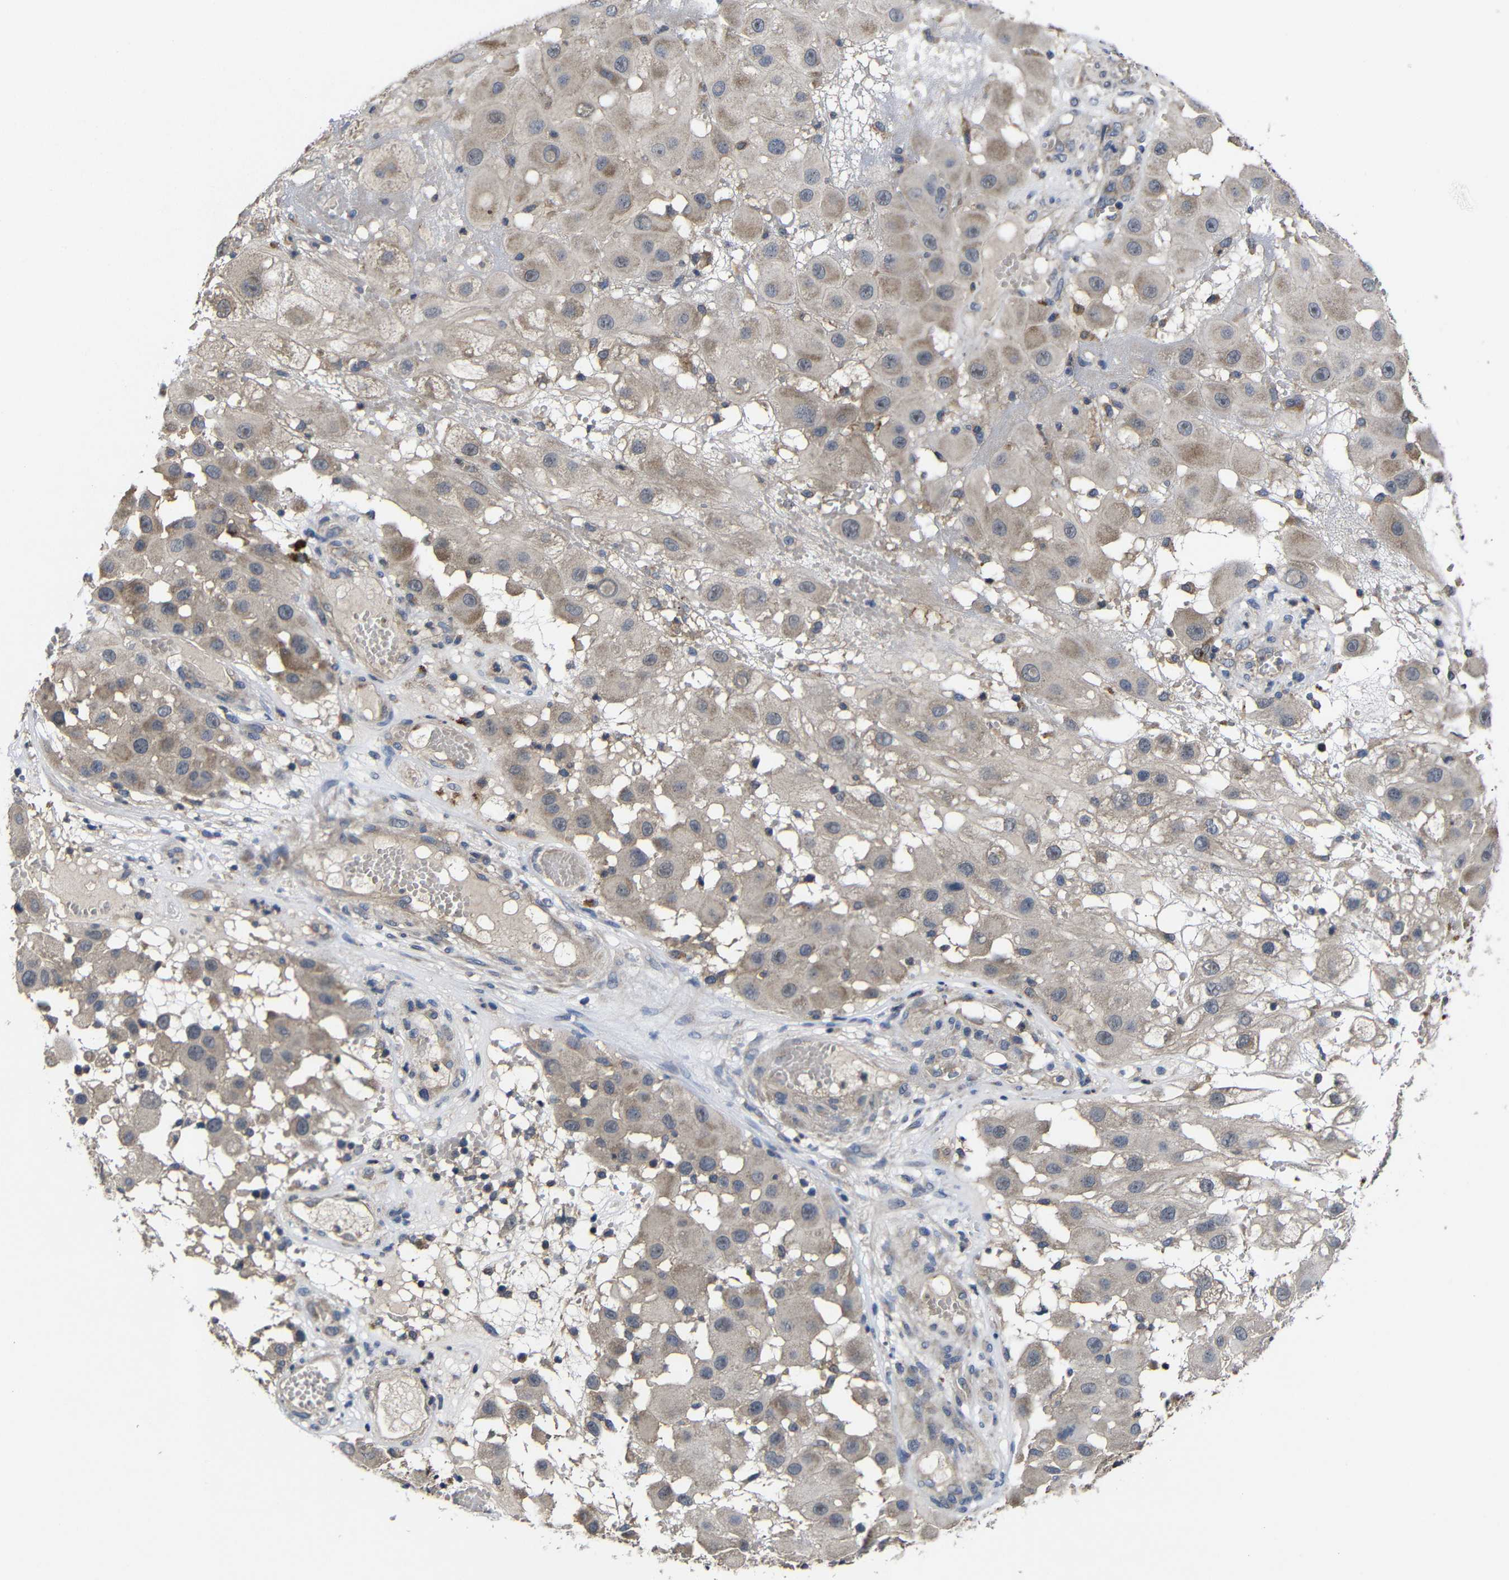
{"staining": {"intensity": "weak", "quantity": ">75%", "location": "cytoplasmic/membranous"}, "tissue": "melanoma", "cell_type": "Tumor cells", "image_type": "cancer", "snomed": [{"axis": "morphology", "description": "Malignant melanoma, NOS"}, {"axis": "topography", "description": "Skin"}], "caption": "IHC of melanoma displays low levels of weak cytoplasmic/membranous positivity in approximately >75% of tumor cells.", "gene": "LPAR5", "patient": {"sex": "female", "age": 81}}